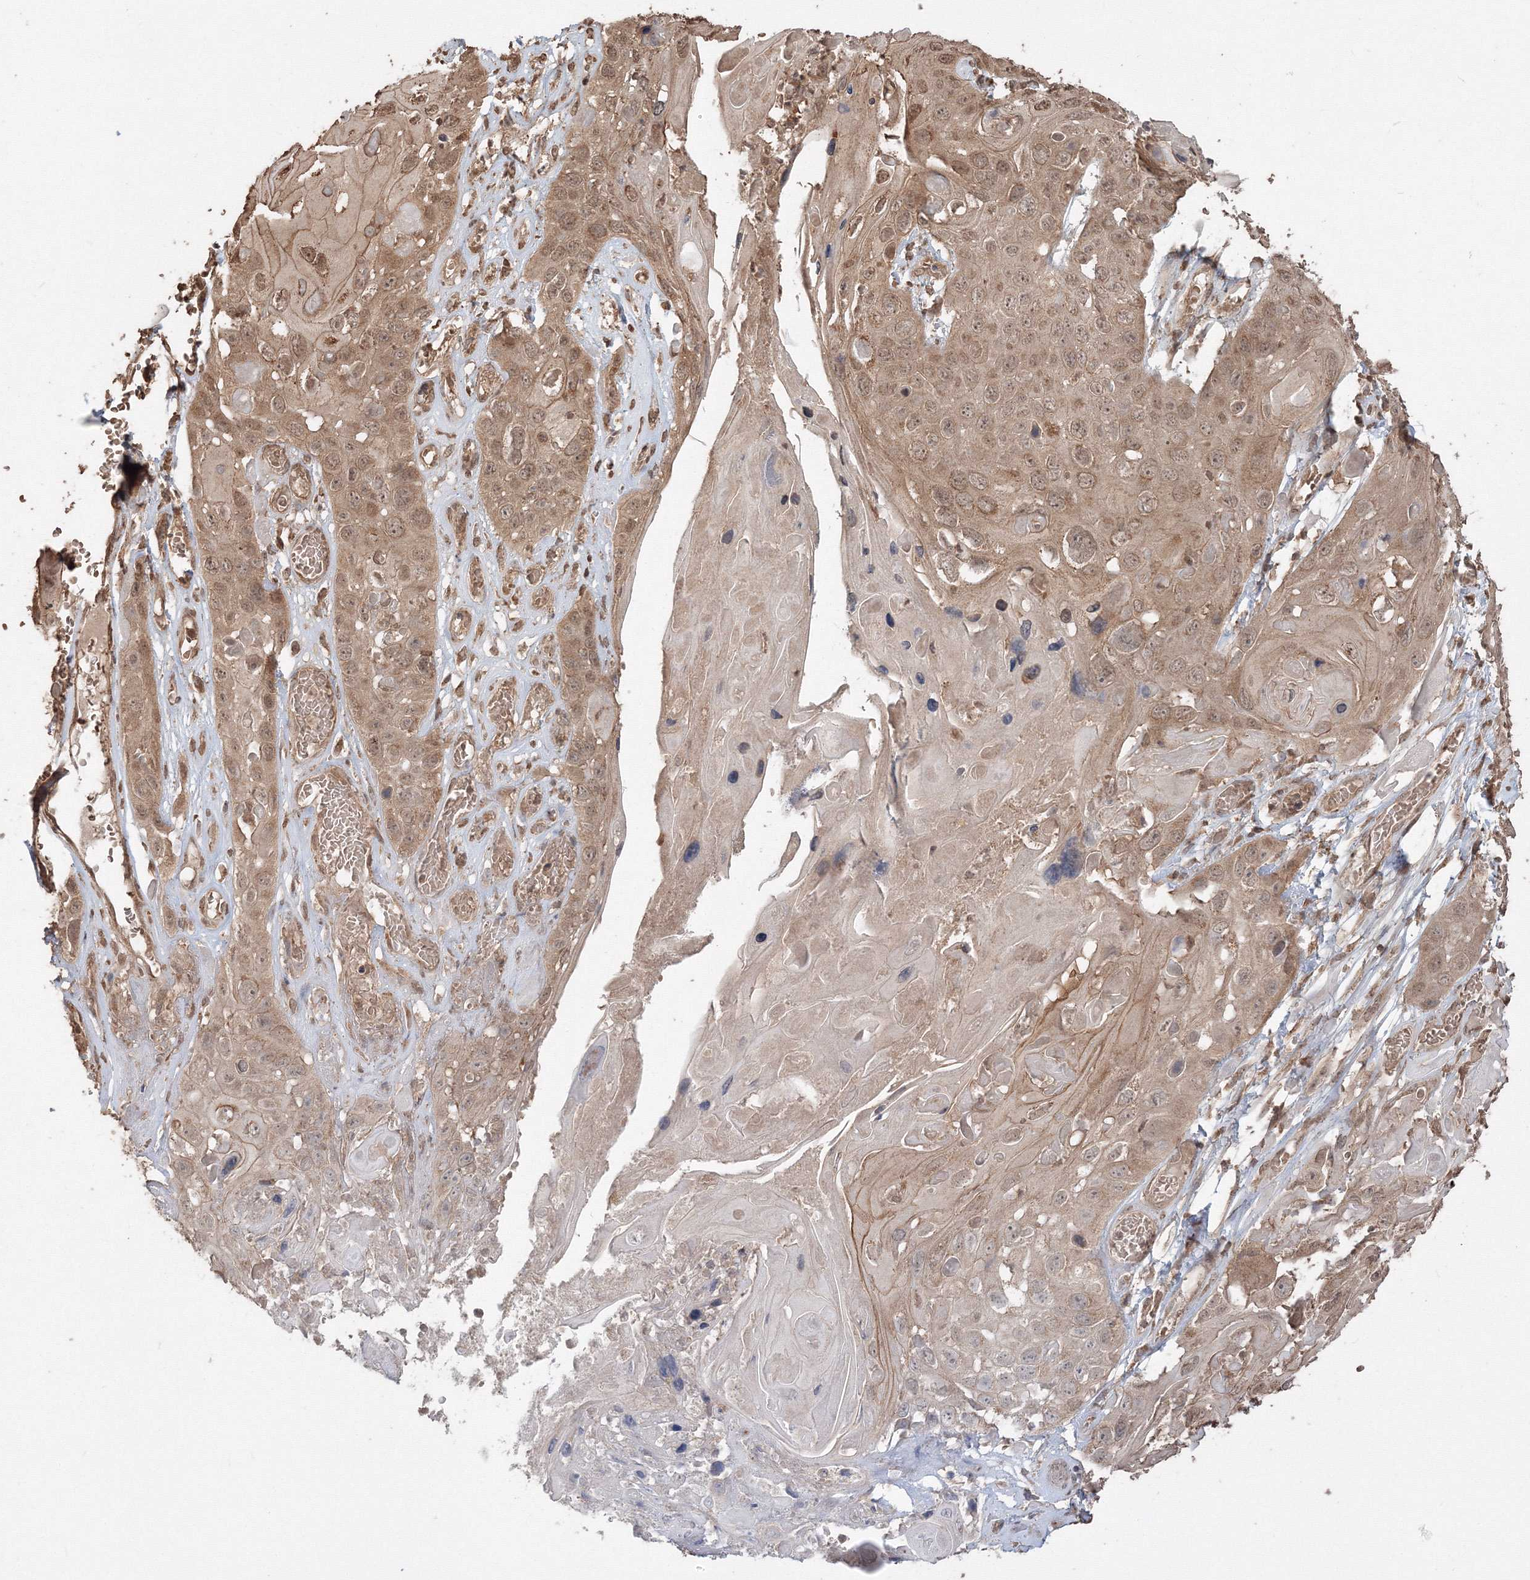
{"staining": {"intensity": "moderate", "quantity": ">75%", "location": "cytoplasmic/membranous,nuclear"}, "tissue": "skin cancer", "cell_type": "Tumor cells", "image_type": "cancer", "snomed": [{"axis": "morphology", "description": "Squamous cell carcinoma, NOS"}, {"axis": "topography", "description": "Skin"}], "caption": "Moderate cytoplasmic/membranous and nuclear positivity for a protein is seen in approximately >75% of tumor cells of skin cancer using immunohistochemistry (IHC).", "gene": "CCDC122", "patient": {"sex": "male", "age": 55}}